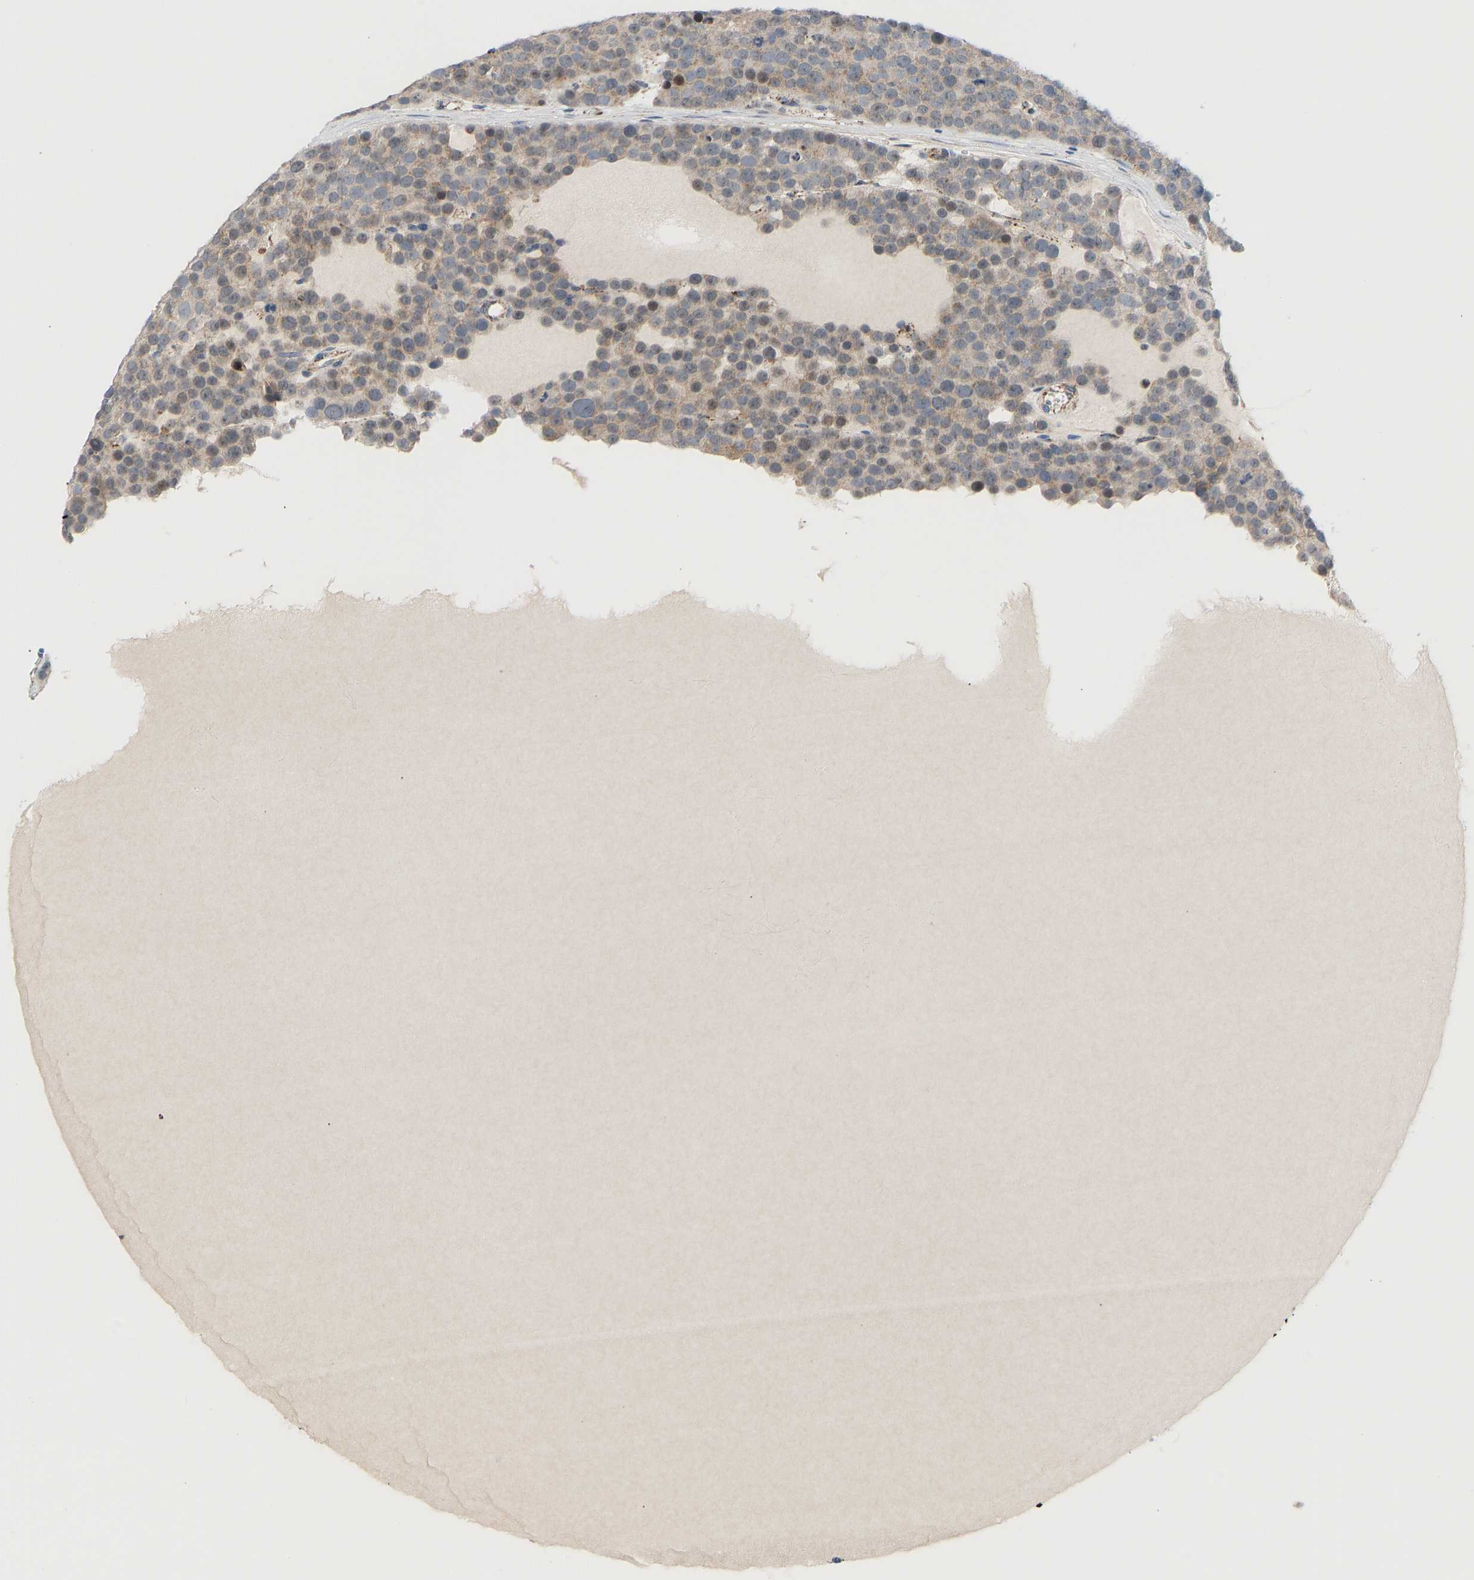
{"staining": {"intensity": "moderate", "quantity": ">75%", "location": "cytoplasmic/membranous"}, "tissue": "testis cancer", "cell_type": "Tumor cells", "image_type": "cancer", "snomed": [{"axis": "morphology", "description": "Seminoma, NOS"}, {"axis": "topography", "description": "Testis"}], "caption": "Seminoma (testis) stained for a protein demonstrates moderate cytoplasmic/membranous positivity in tumor cells.", "gene": "GPSM2", "patient": {"sex": "male", "age": 71}}